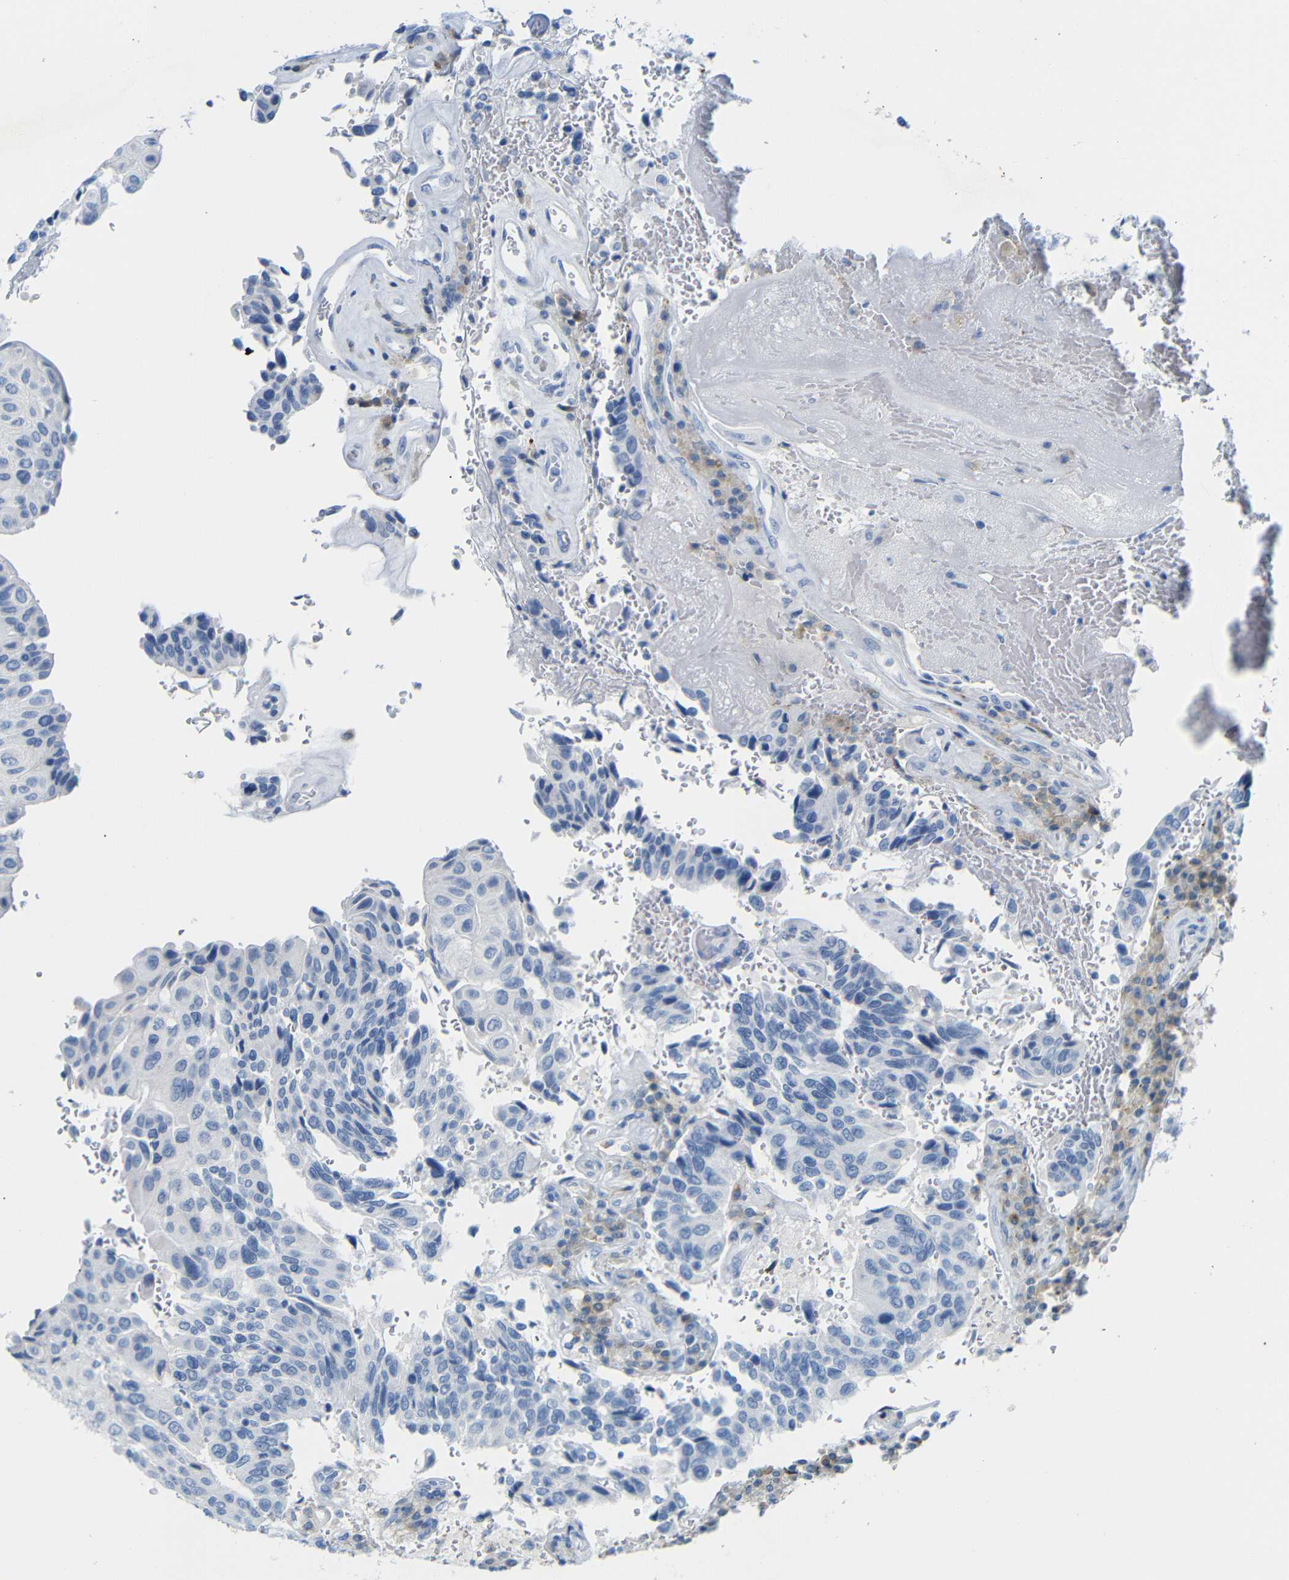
{"staining": {"intensity": "negative", "quantity": "none", "location": "none"}, "tissue": "urothelial cancer", "cell_type": "Tumor cells", "image_type": "cancer", "snomed": [{"axis": "morphology", "description": "Urothelial carcinoma, High grade"}, {"axis": "topography", "description": "Urinary bladder"}], "caption": "IHC histopathology image of neoplastic tissue: human high-grade urothelial carcinoma stained with DAB (3,3'-diaminobenzidine) shows no significant protein expression in tumor cells.", "gene": "FCRL1", "patient": {"sex": "male", "age": 66}}